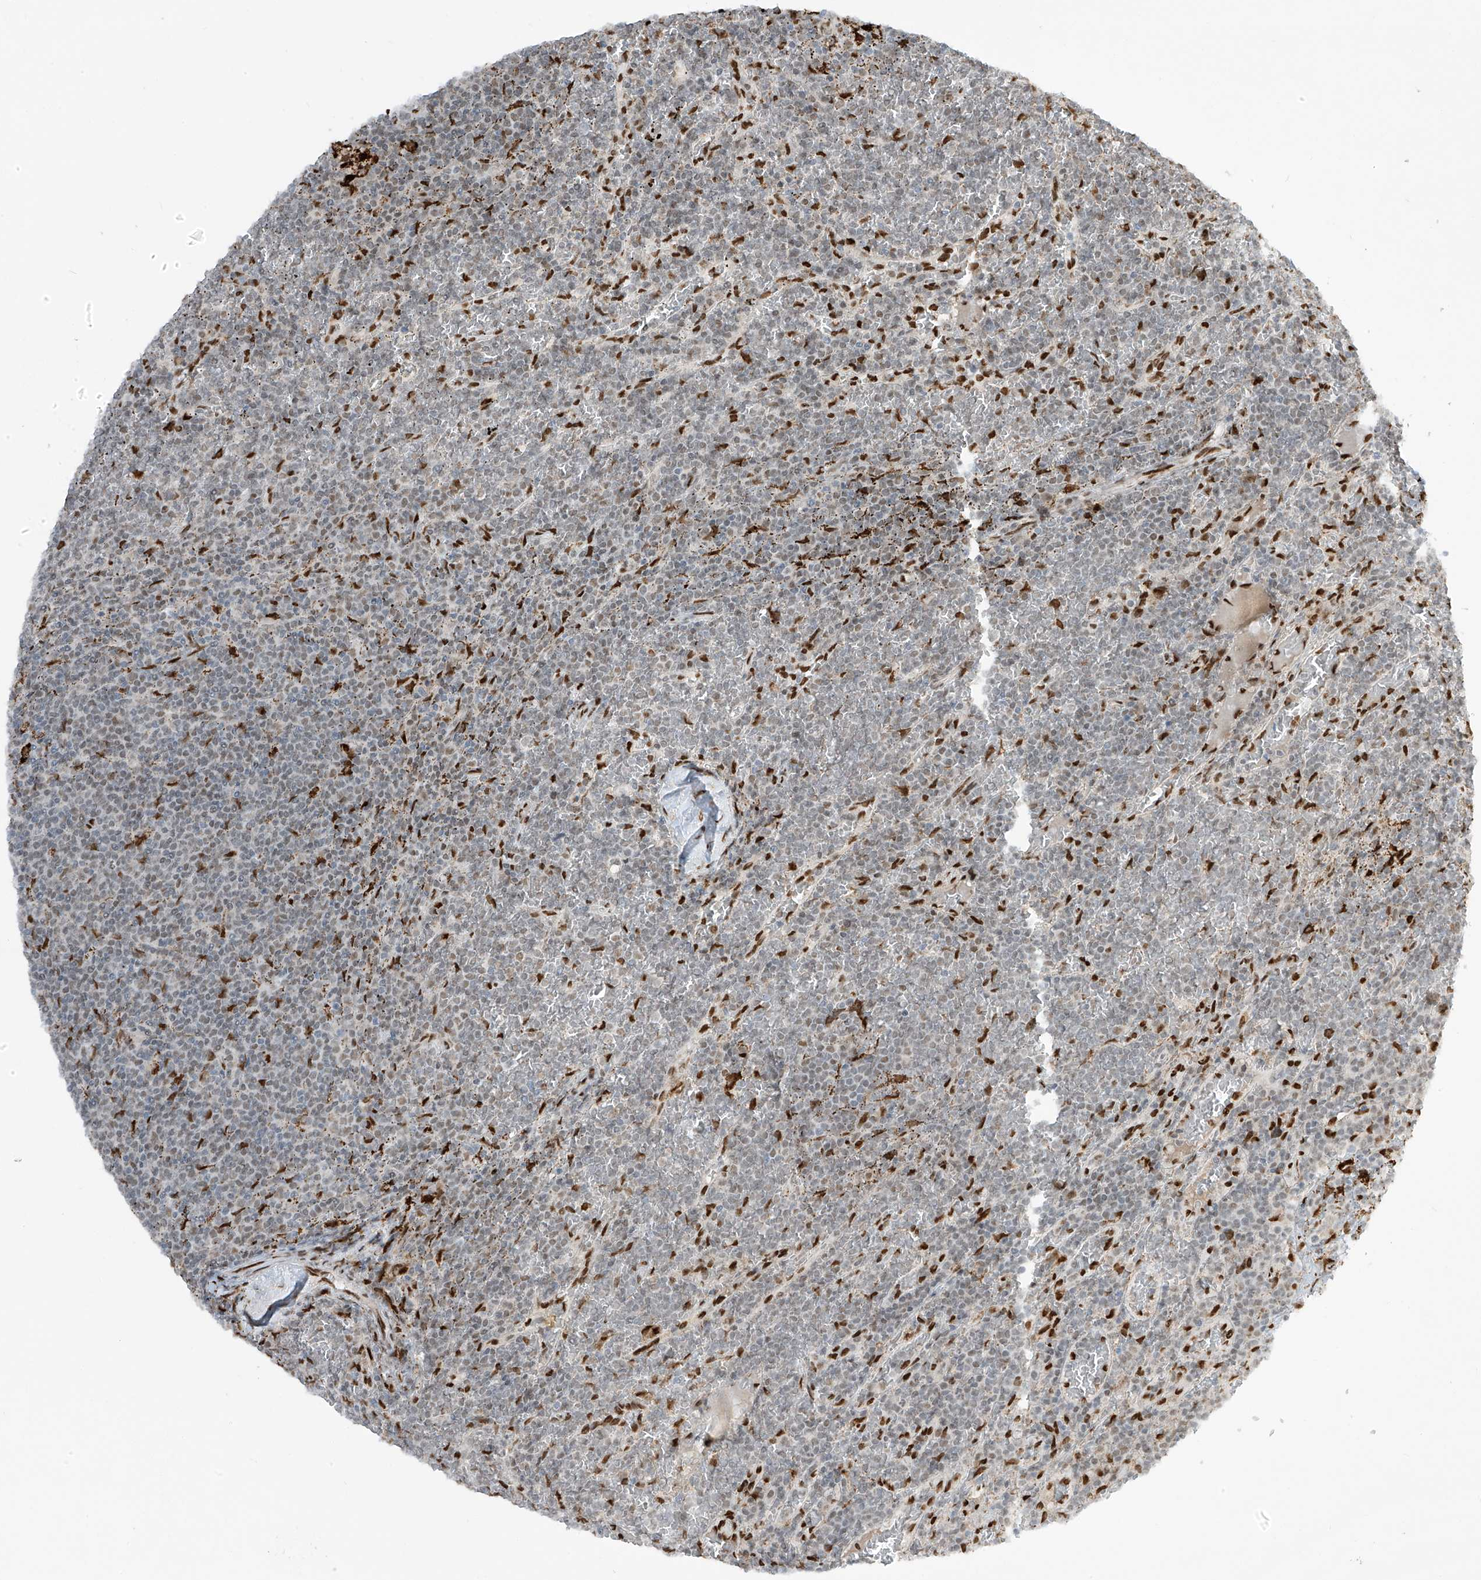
{"staining": {"intensity": "negative", "quantity": "none", "location": "none"}, "tissue": "lymphoma", "cell_type": "Tumor cells", "image_type": "cancer", "snomed": [{"axis": "morphology", "description": "Malignant lymphoma, non-Hodgkin's type, Low grade"}, {"axis": "topography", "description": "Spleen"}], "caption": "An immunohistochemistry (IHC) photomicrograph of low-grade malignant lymphoma, non-Hodgkin's type is shown. There is no staining in tumor cells of low-grade malignant lymphoma, non-Hodgkin's type.", "gene": "PM20D2", "patient": {"sex": "female", "age": 19}}